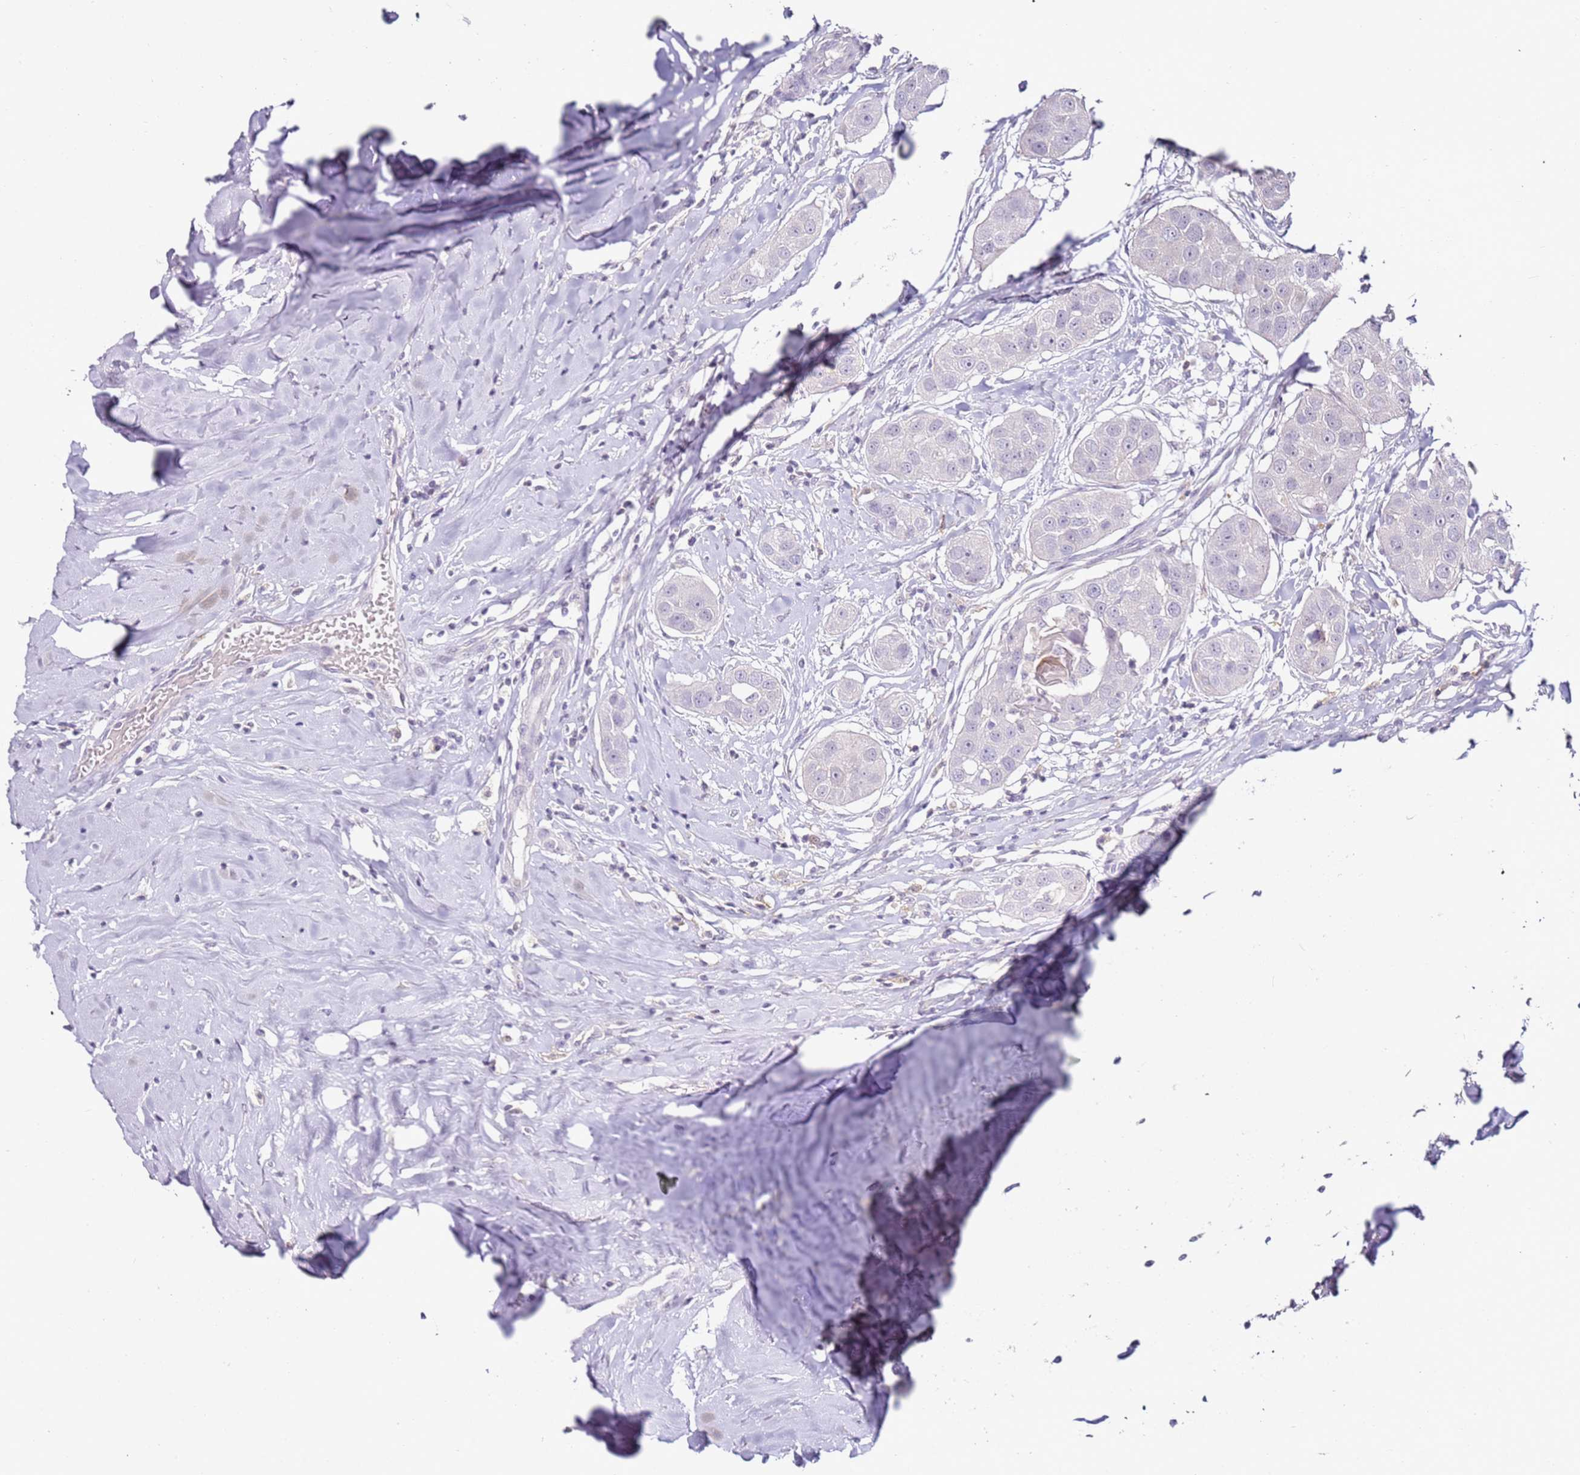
{"staining": {"intensity": "negative", "quantity": "none", "location": "none"}, "tissue": "head and neck cancer", "cell_type": "Tumor cells", "image_type": "cancer", "snomed": [{"axis": "morphology", "description": "Normal tissue, NOS"}, {"axis": "morphology", "description": "Squamous cell carcinoma, NOS"}, {"axis": "topography", "description": "Skeletal muscle"}, {"axis": "topography", "description": "Head-Neck"}], "caption": "This is an IHC histopathology image of head and neck cancer. There is no expression in tumor cells.", "gene": "MDH1", "patient": {"sex": "male", "age": 51}}